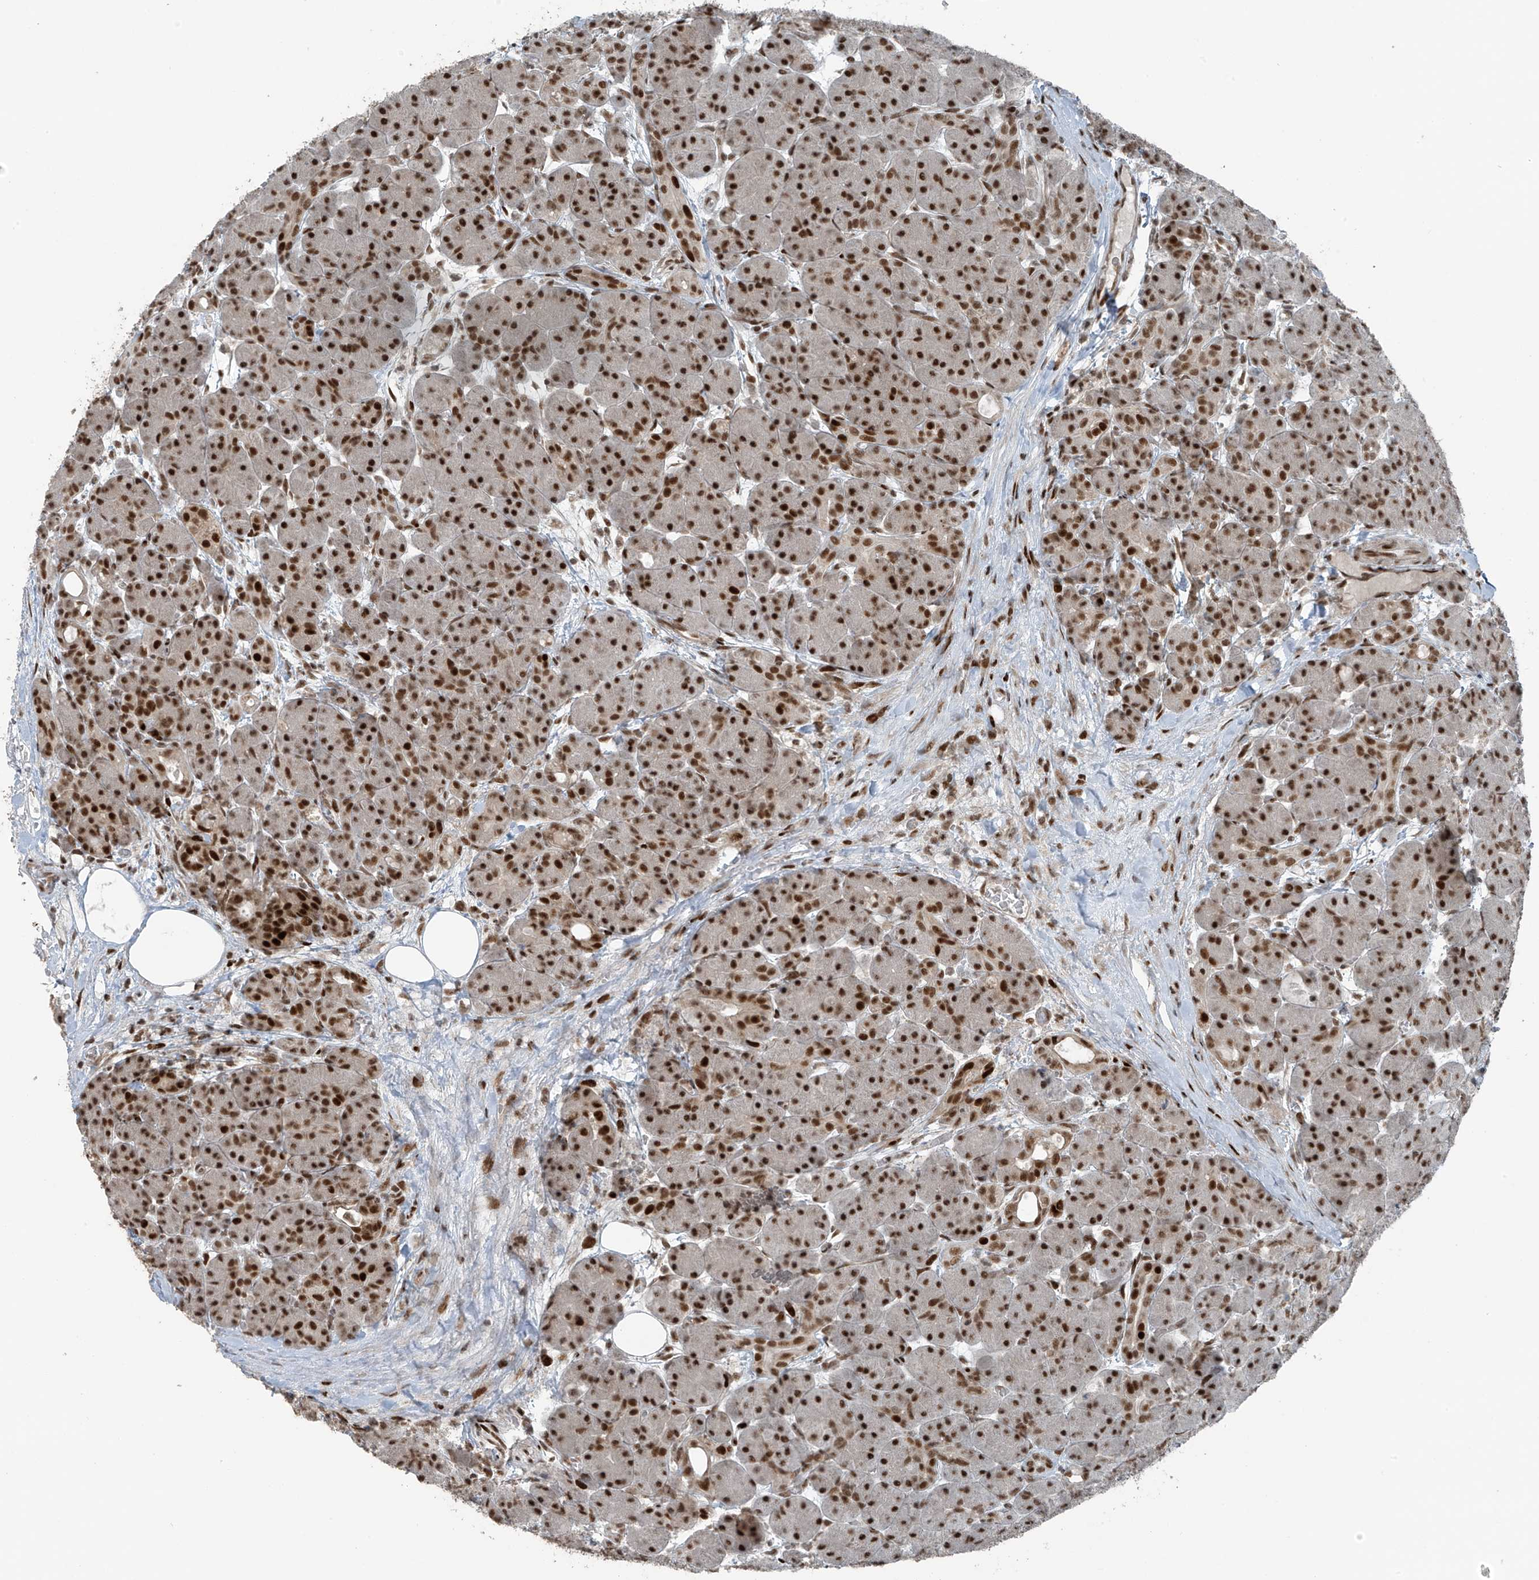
{"staining": {"intensity": "strong", "quantity": ">75%", "location": "nuclear"}, "tissue": "pancreas", "cell_type": "Exocrine glandular cells", "image_type": "normal", "snomed": [{"axis": "morphology", "description": "Normal tissue, NOS"}, {"axis": "topography", "description": "Pancreas"}], "caption": "IHC histopathology image of unremarkable human pancreas stained for a protein (brown), which displays high levels of strong nuclear positivity in approximately >75% of exocrine glandular cells.", "gene": "PCNP", "patient": {"sex": "male", "age": 63}}